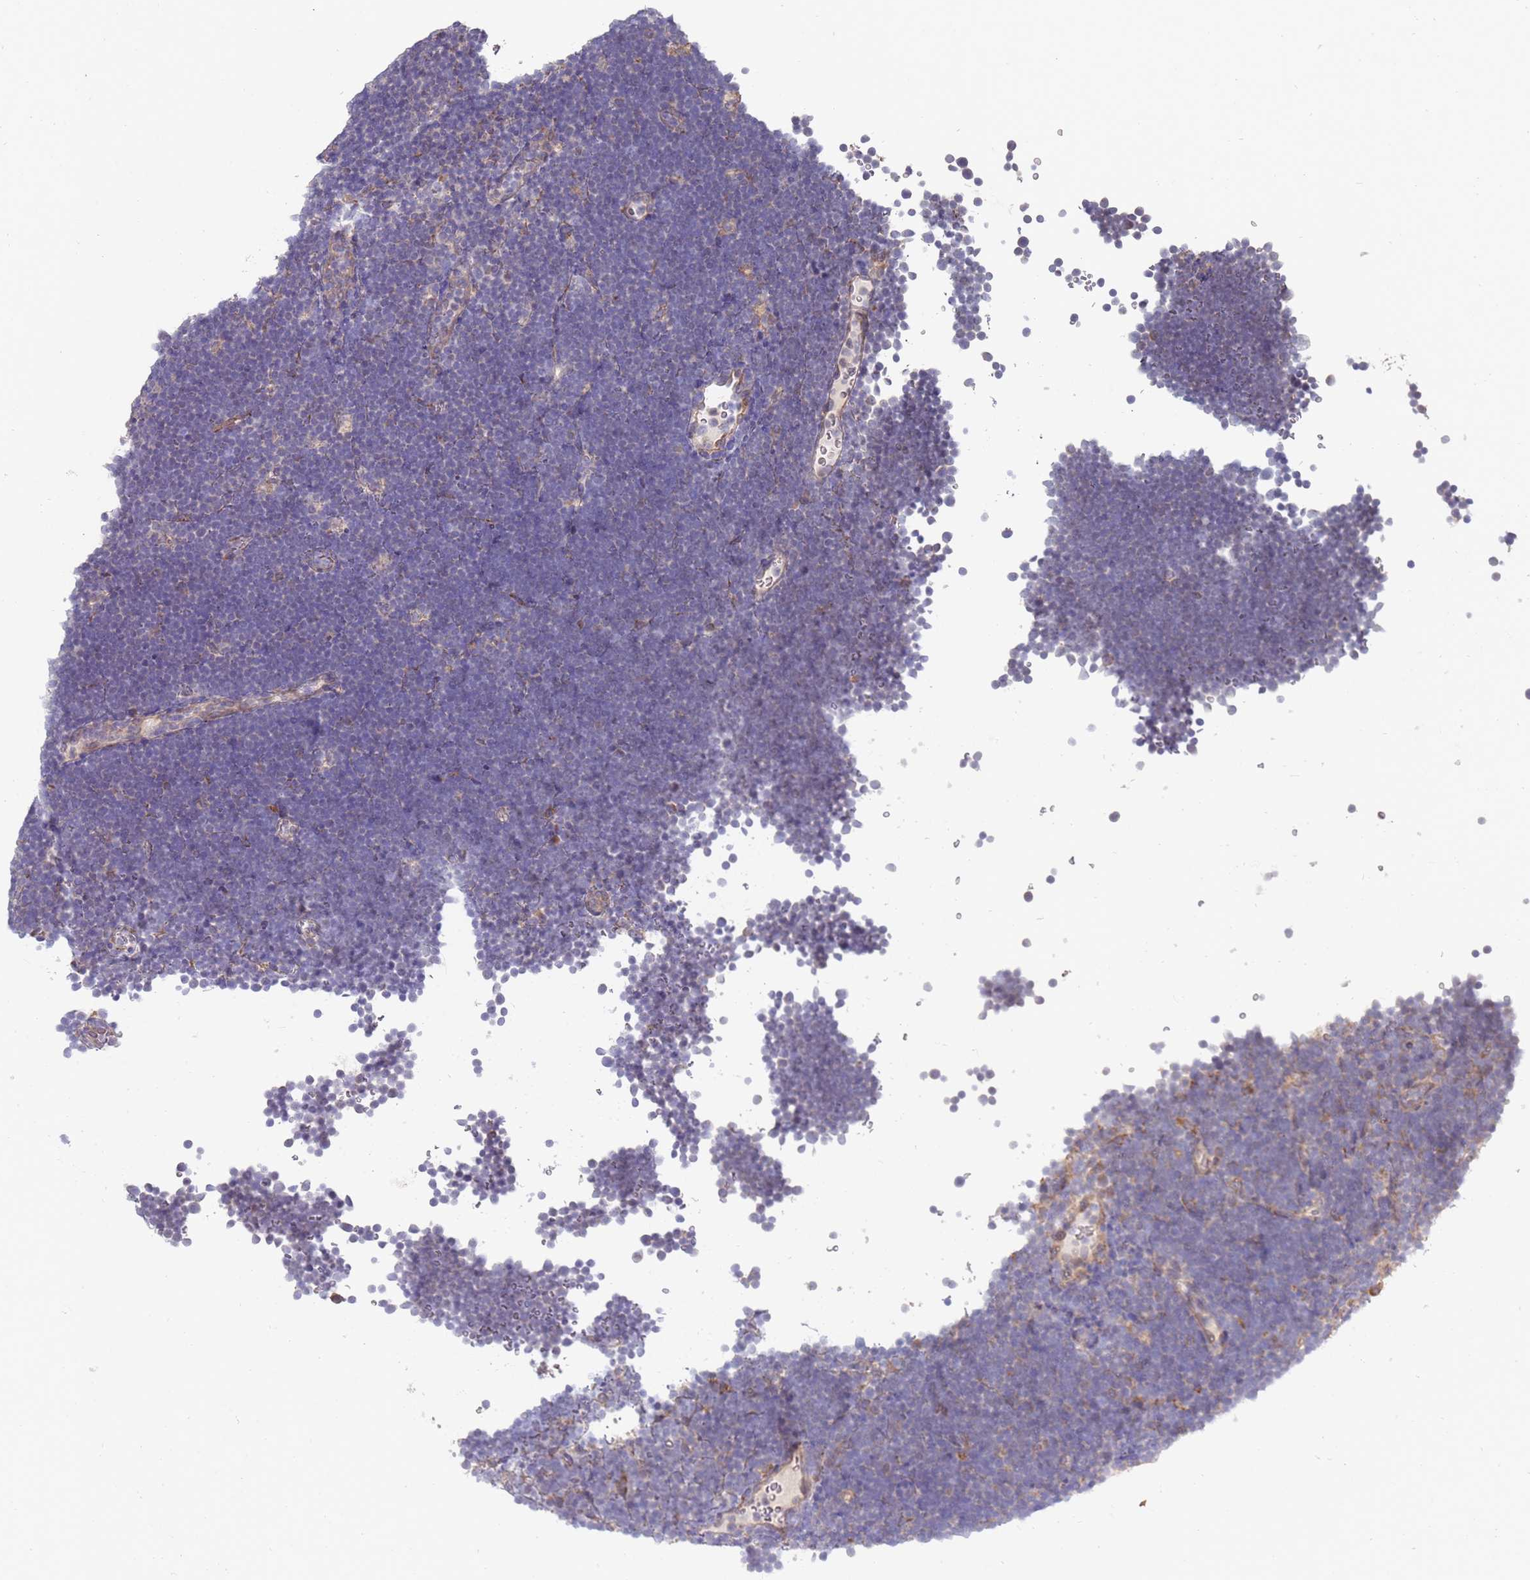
{"staining": {"intensity": "negative", "quantity": "none", "location": "none"}, "tissue": "lymphoma", "cell_type": "Tumor cells", "image_type": "cancer", "snomed": [{"axis": "morphology", "description": "Malignant lymphoma, non-Hodgkin's type, High grade"}, {"axis": "topography", "description": "Lymph node"}], "caption": "The IHC image has no significant staining in tumor cells of lymphoma tissue.", "gene": "VRK2", "patient": {"sex": "male", "age": 13}}